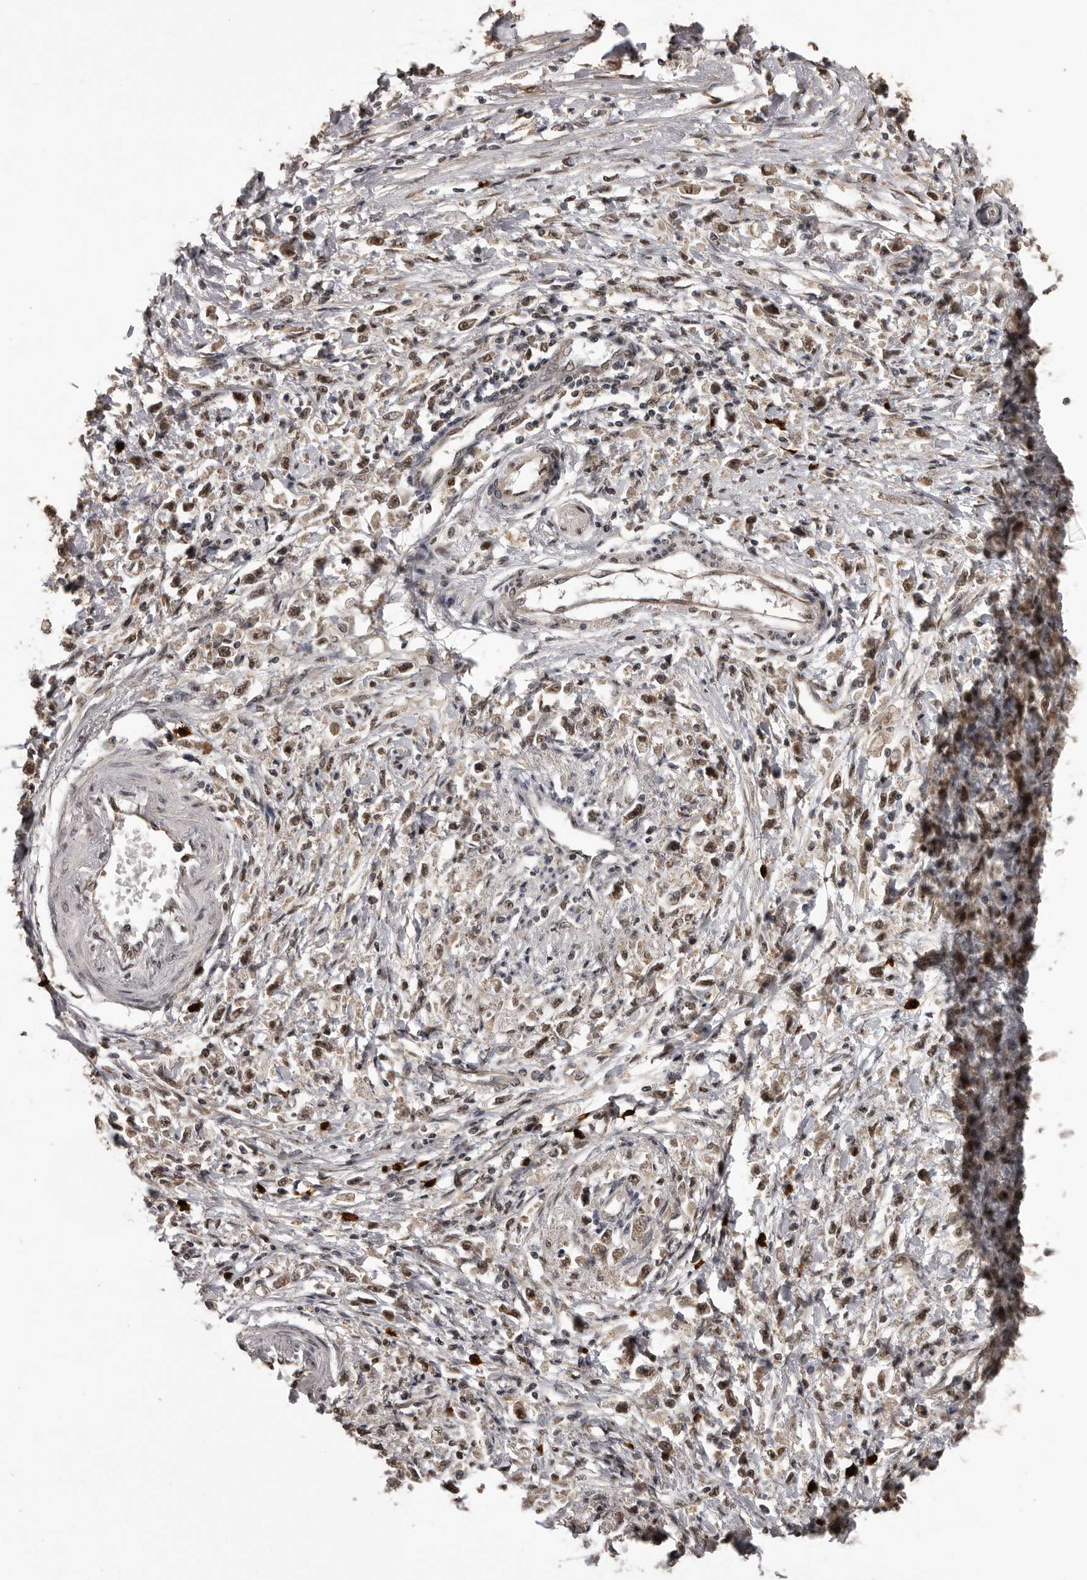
{"staining": {"intensity": "weak", "quantity": ">75%", "location": "nuclear"}, "tissue": "stomach cancer", "cell_type": "Tumor cells", "image_type": "cancer", "snomed": [{"axis": "morphology", "description": "Adenocarcinoma, NOS"}, {"axis": "topography", "description": "Stomach"}], "caption": "Human stomach cancer (adenocarcinoma) stained with a brown dye demonstrates weak nuclear positive staining in approximately >75% of tumor cells.", "gene": "VPS37A", "patient": {"sex": "female", "age": 59}}